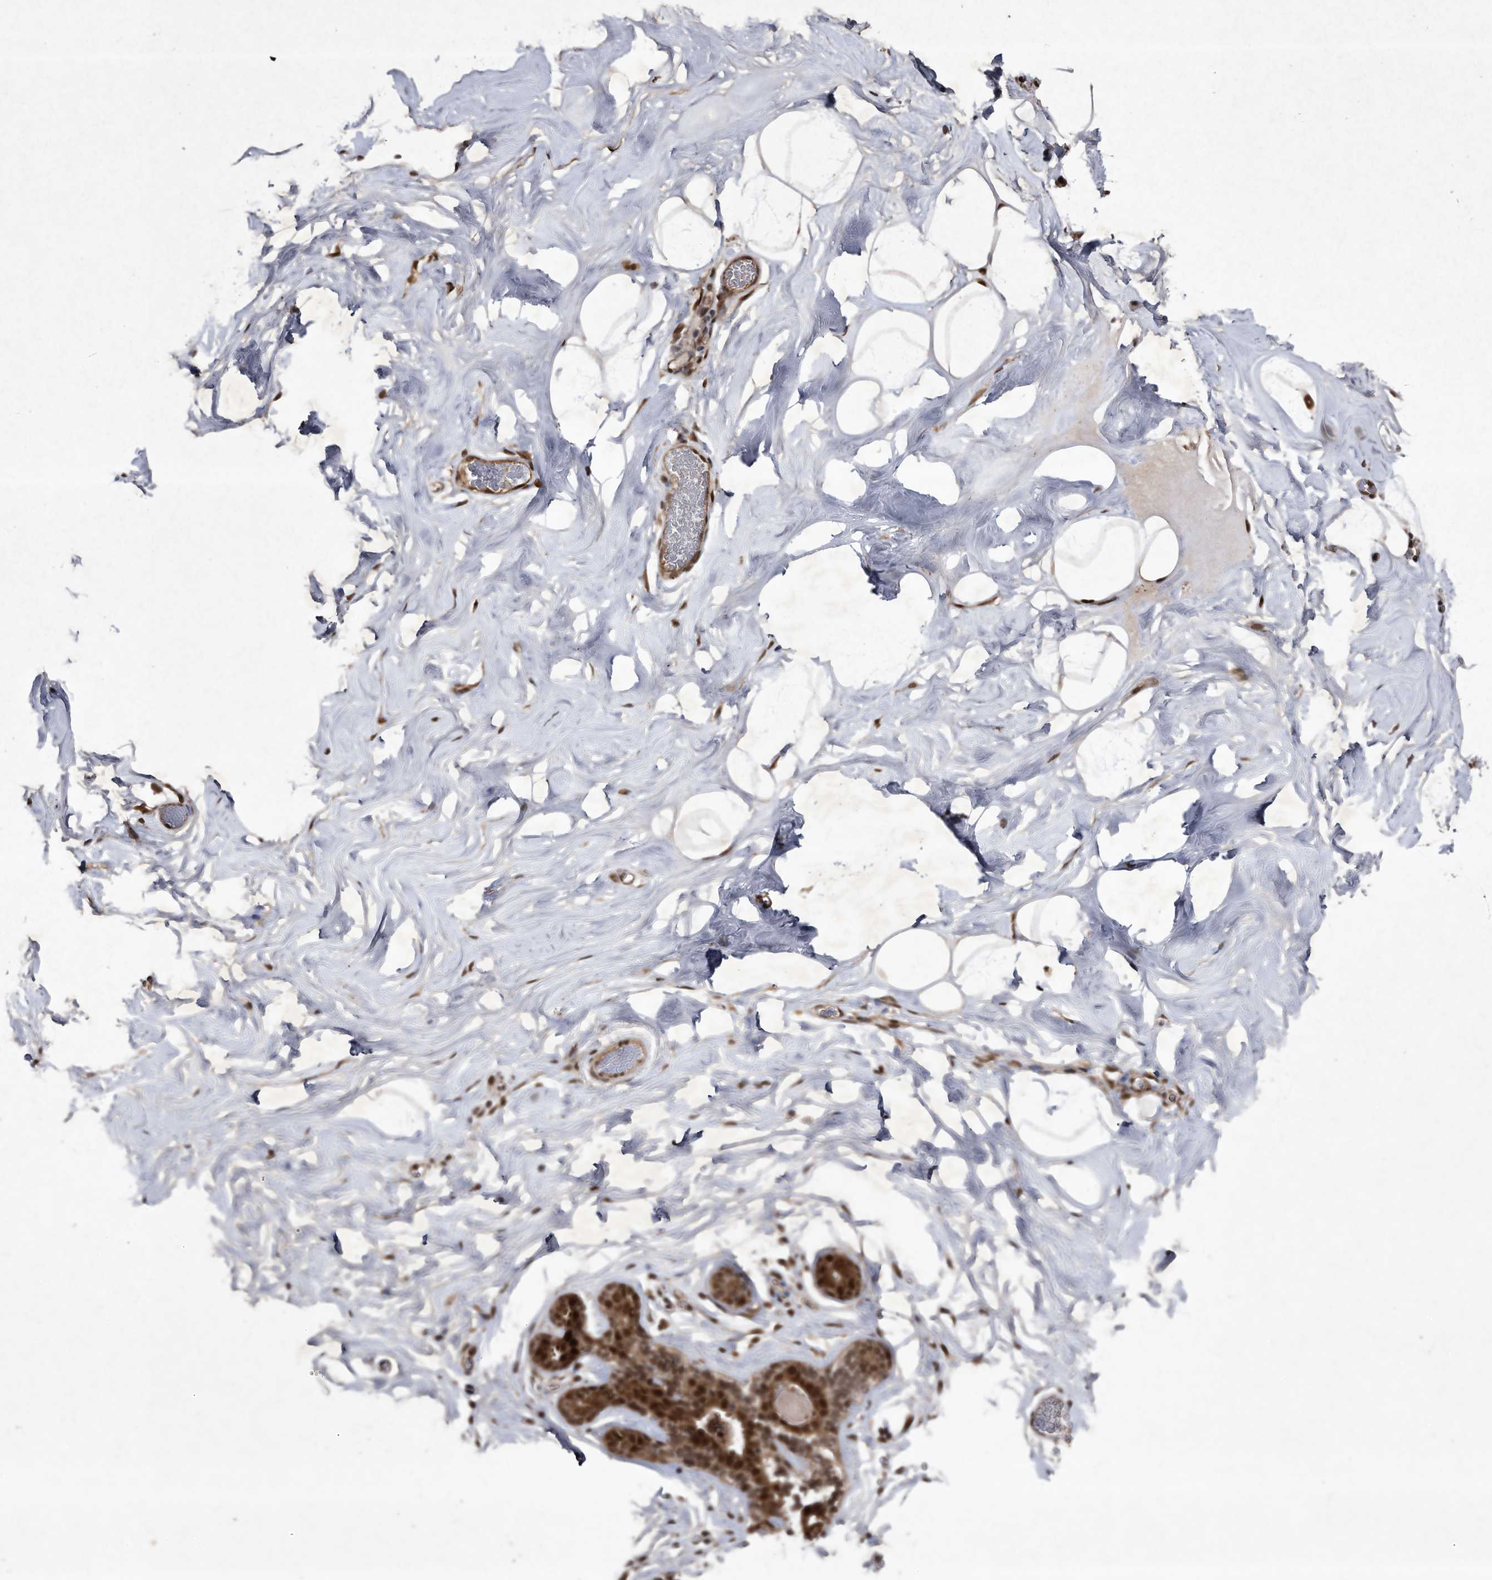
{"staining": {"intensity": "moderate", "quantity": ">75%", "location": "cytoplasmic/membranous,nuclear"}, "tissue": "adipose tissue", "cell_type": "Adipocytes", "image_type": "normal", "snomed": [{"axis": "morphology", "description": "Normal tissue, NOS"}, {"axis": "morphology", "description": "Fibrosis, NOS"}, {"axis": "topography", "description": "Breast"}, {"axis": "topography", "description": "Adipose tissue"}], "caption": "Protein staining of benign adipose tissue exhibits moderate cytoplasmic/membranous,nuclear expression in approximately >75% of adipocytes. The protein of interest is stained brown, and the nuclei are stained in blue (DAB IHC with brightfield microscopy, high magnification).", "gene": "RAD23B", "patient": {"sex": "female", "age": 39}}